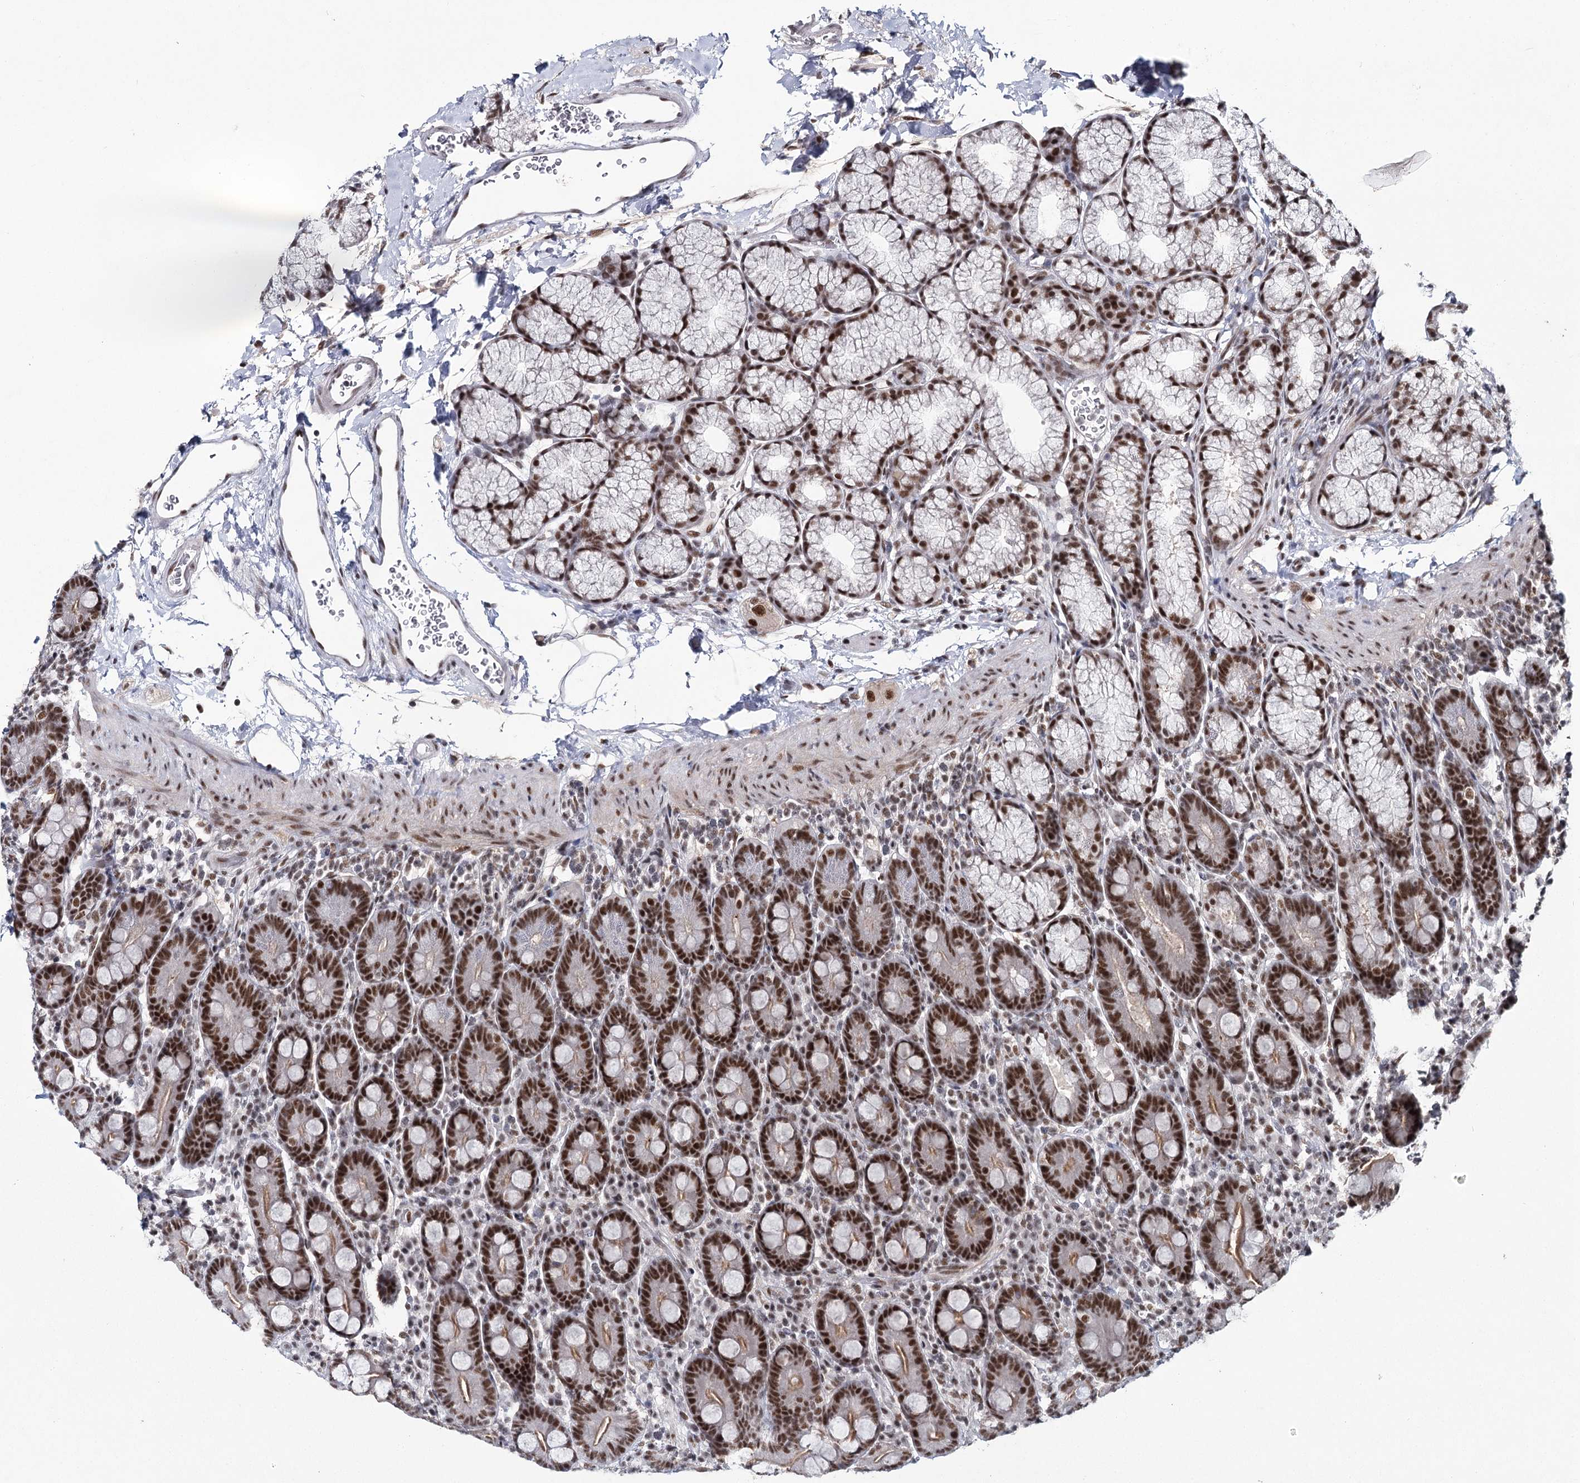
{"staining": {"intensity": "strong", "quantity": ">75%", "location": "nuclear"}, "tissue": "duodenum", "cell_type": "Glandular cells", "image_type": "normal", "snomed": [{"axis": "morphology", "description": "Normal tissue, NOS"}, {"axis": "topography", "description": "Duodenum"}], "caption": "A high amount of strong nuclear positivity is appreciated in about >75% of glandular cells in unremarkable duodenum. Ihc stains the protein in brown and the nuclei are stained blue.", "gene": "SCAF8", "patient": {"sex": "male", "age": 35}}